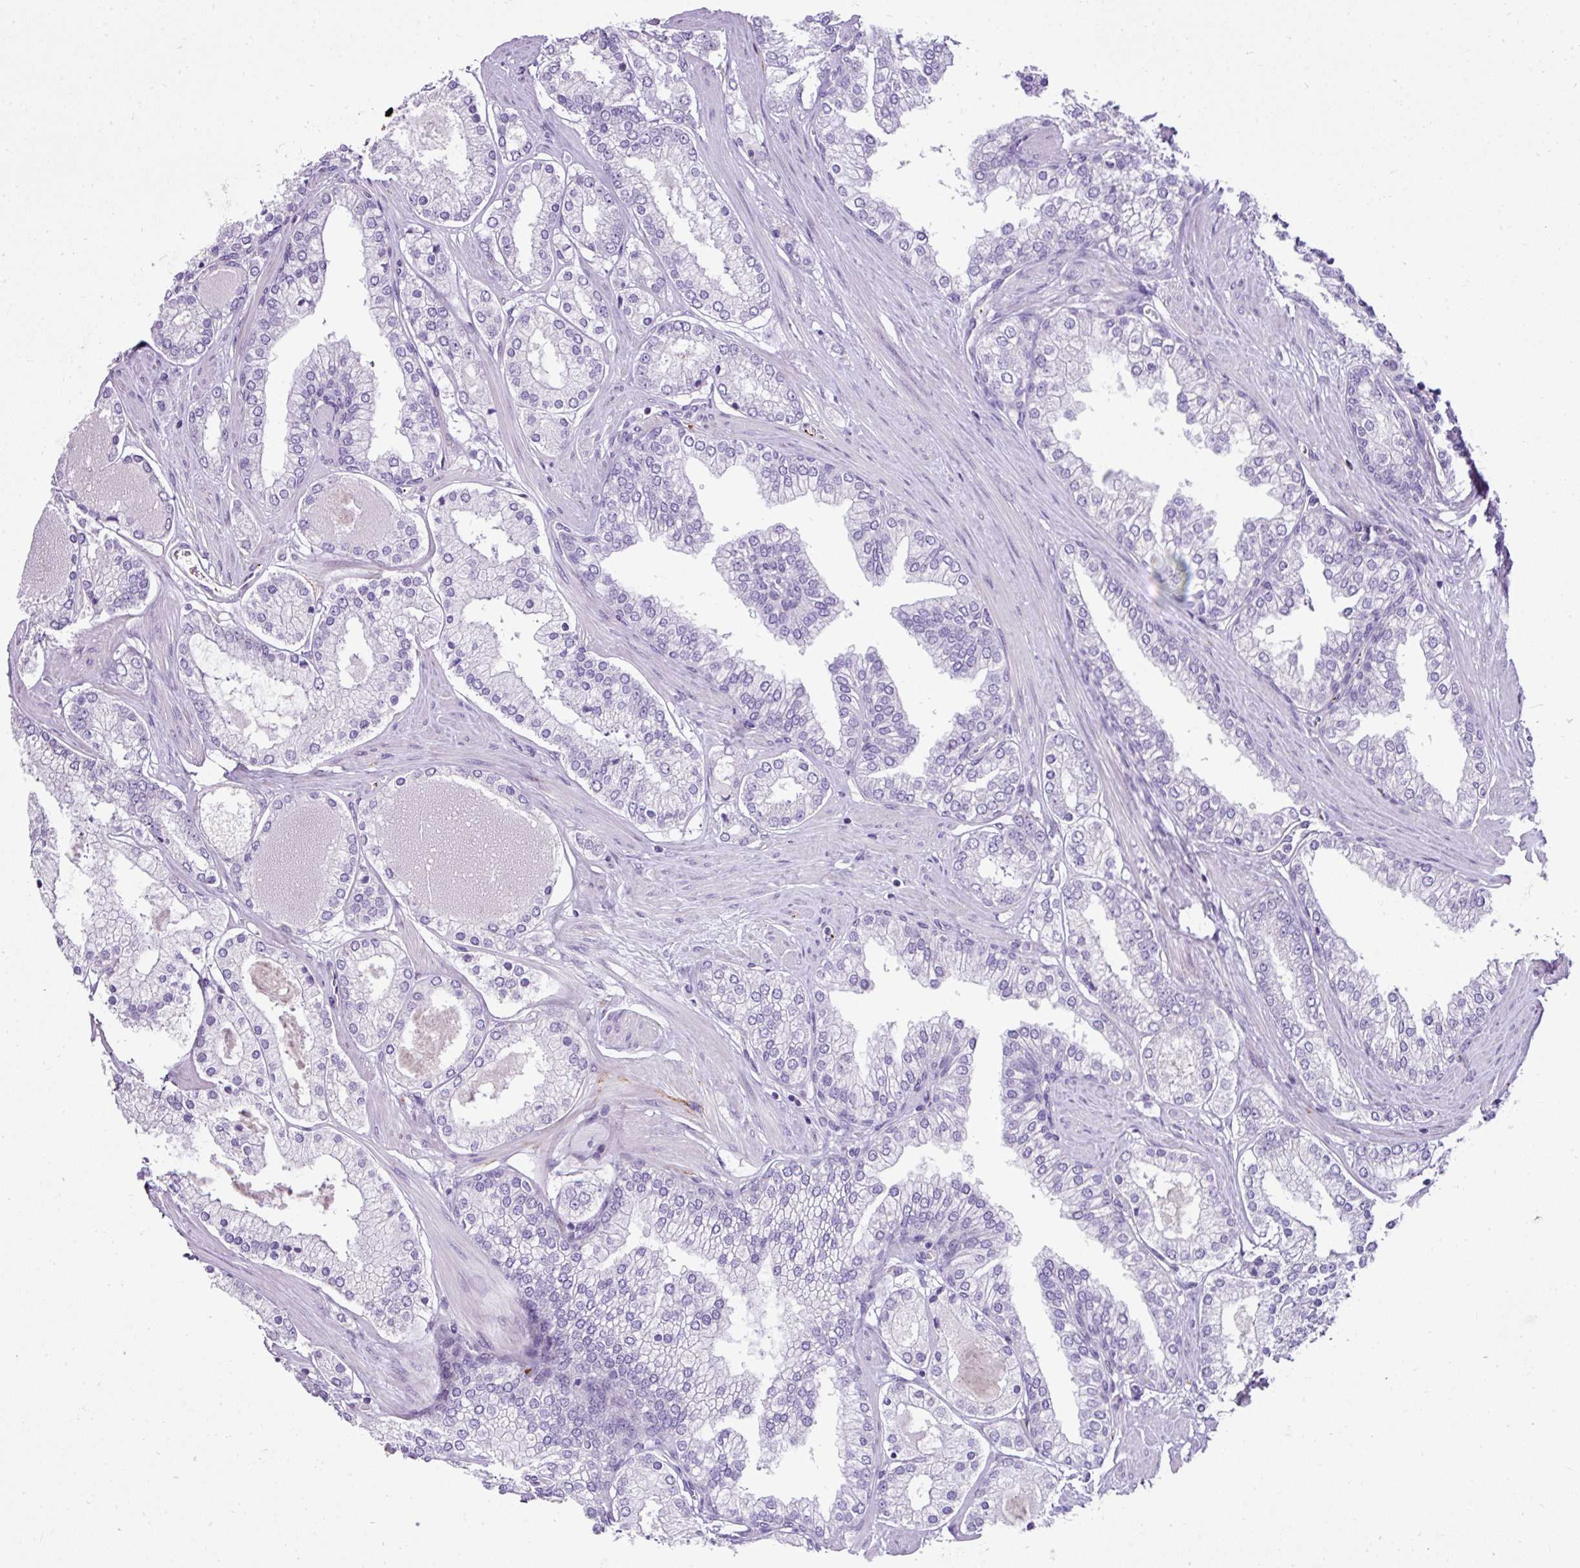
{"staining": {"intensity": "negative", "quantity": "none", "location": "none"}, "tissue": "prostate cancer", "cell_type": "Tumor cells", "image_type": "cancer", "snomed": [{"axis": "morphology", "description": "Adenocarcinoma, Low grade"}, {"axis": "topography", "description": "Prostate"}], "caption": "DAB (3,3'-diaminobenzidine) immunohistochemical staining of prostate low-grade adenocarcinoma displays no significant expression in tumor cells.", "gene": "CMTM5", "patient": {"sex": "male", "age": 42}}